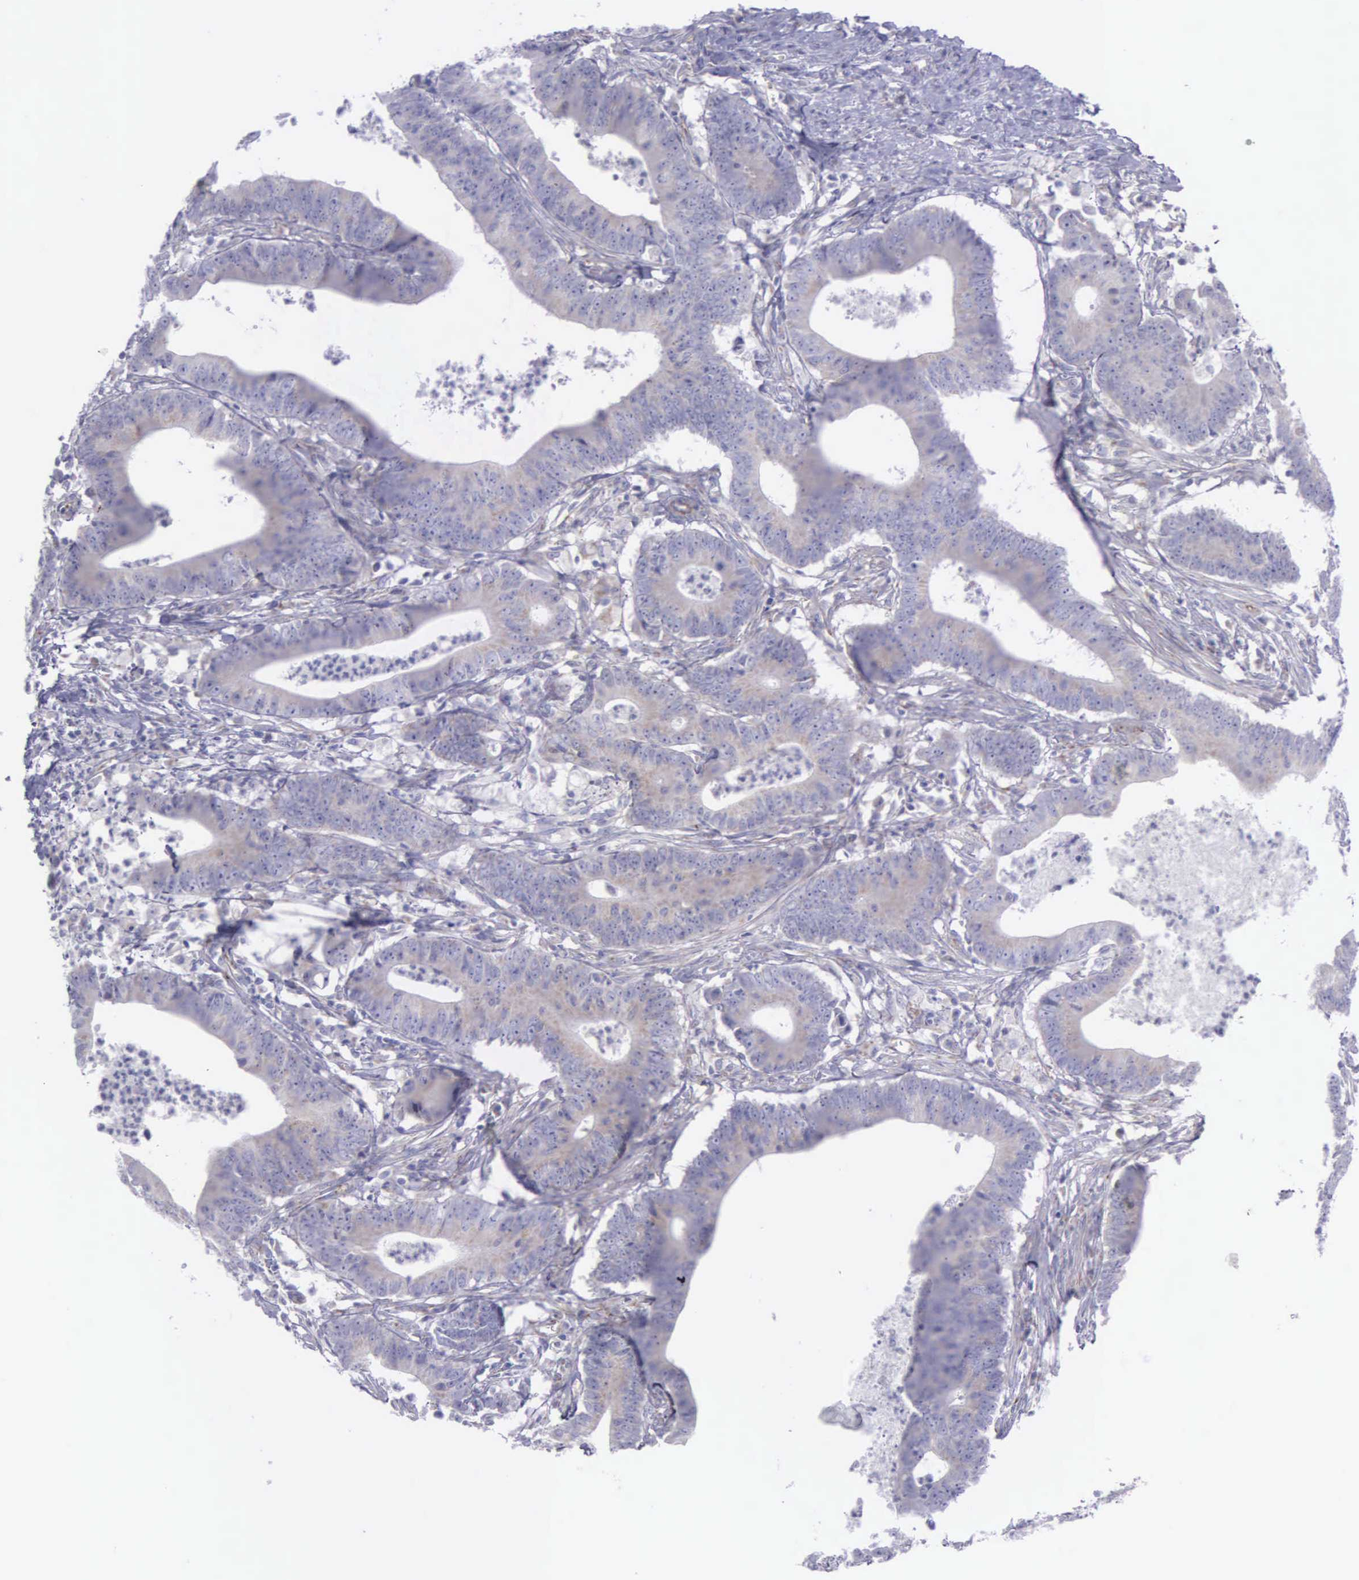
{"staining": {"intensity": "weak", "quantity": "25%-75%", "location": "cytoplasmic/membranous"}, "tissue": "colorectal cancer", "cell_type": "Tumor cells", "image_type": "cancer", "snomed": [{"axis": "morphology", "description": "Adenocarcinoma, NOS"}, {"axis": "topography", "description": "Colon"}], "caption": "Protein staining exhibits weak cytoplasmic/membranous staining in approximately 25%-75% of tumor cells in colorectal cancer.", "gene": "SYNJ2BP", "patient": {"sex": "male", "age": 55}}